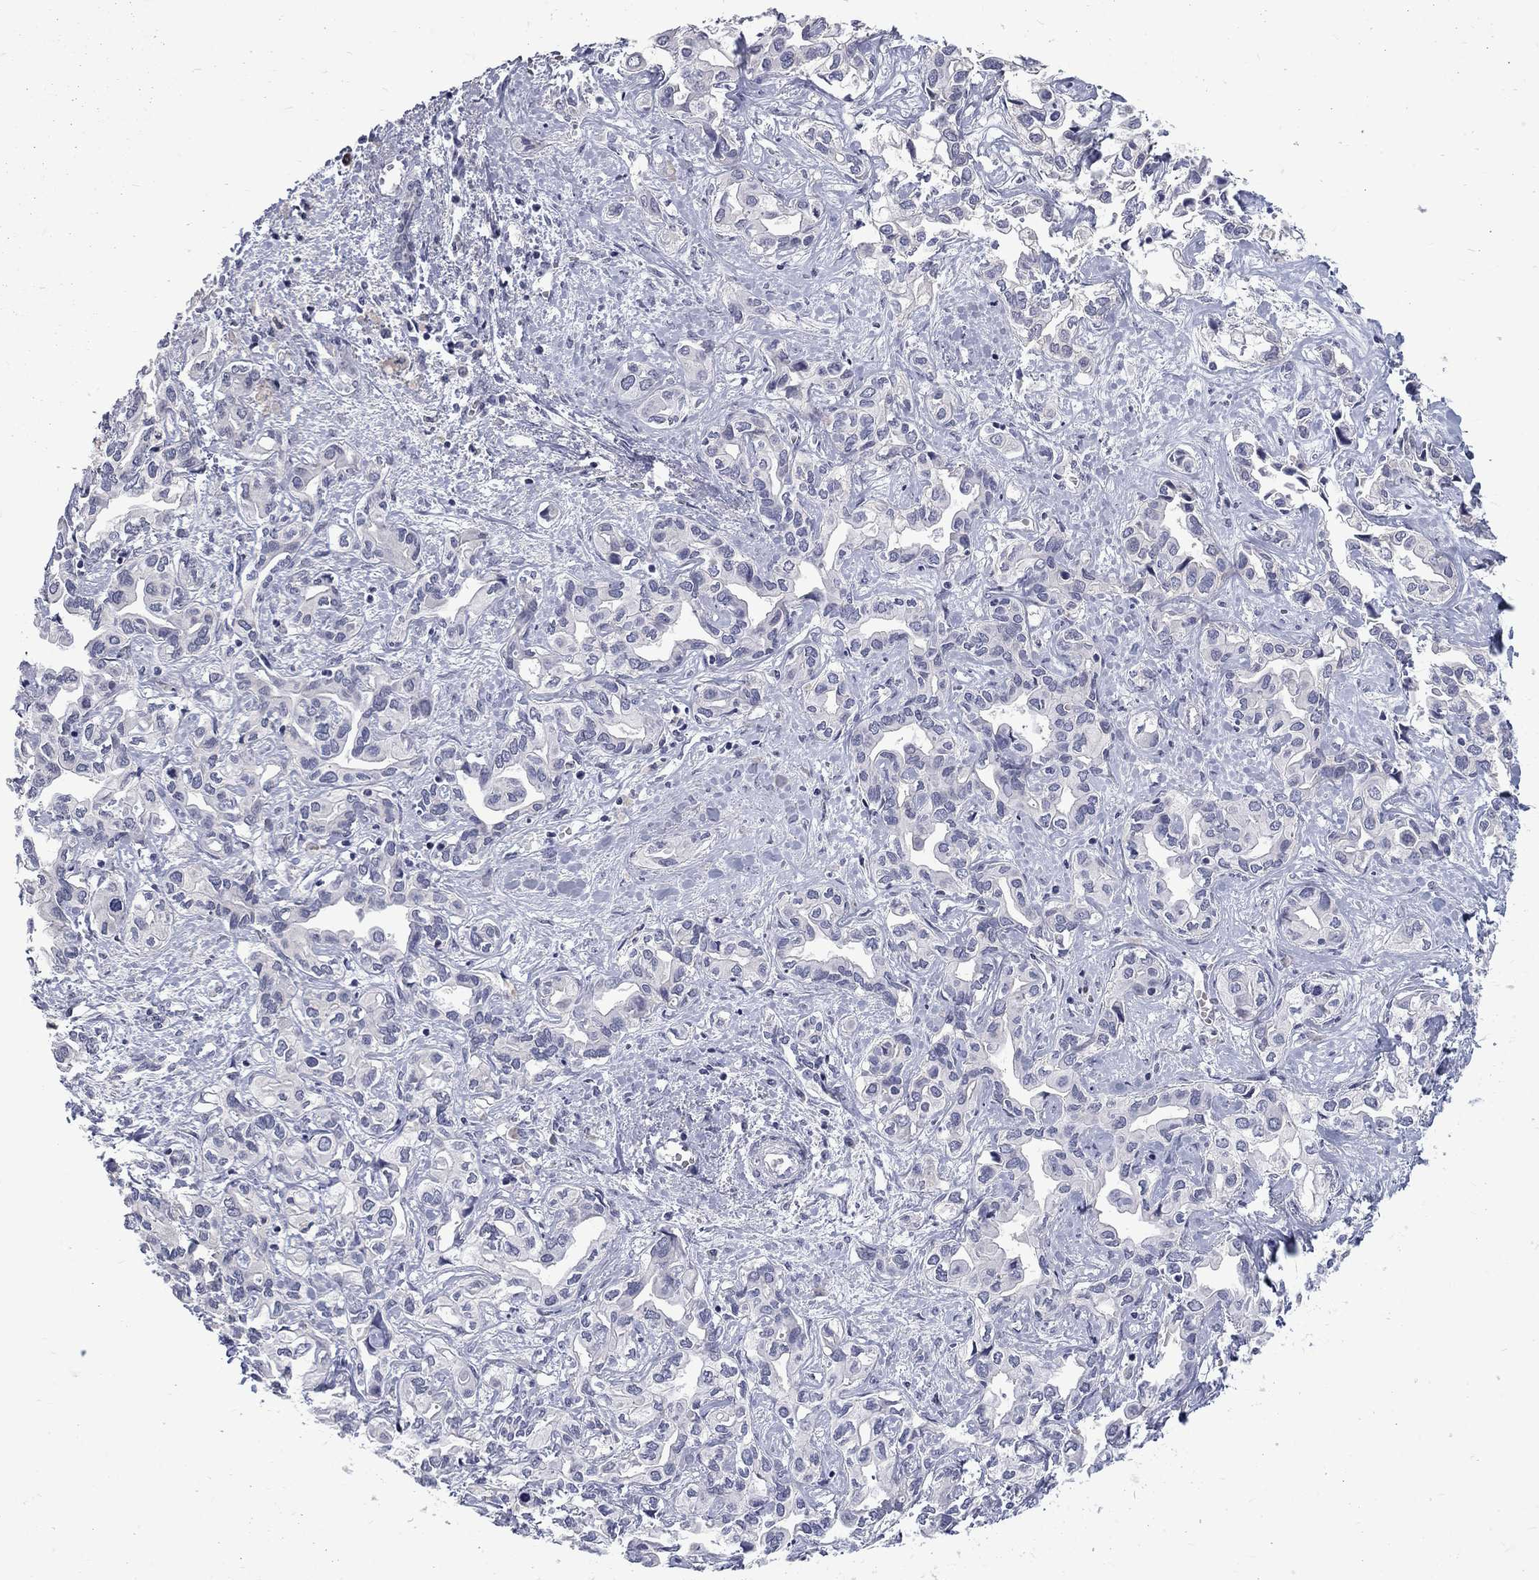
{"staining": {"intensity": "negative", "quantity": "none", "location": "none"}, "tissue": "liver cancer", "cell_type": "Tumor cells", "image_type": "cancer", "snomed": [{"axis": "morphology", "description": "Cholangiocarcinoma"}, {"axis": "topography", "description": "Liver"}], "caption": "High power microscopy micrograph of an IHC photomicrograph of cholangiocarcinoma (liver), revealing no significant expression in tumor cells.", "gene": "CTNND2", "patient": {"sex": "female", "age": 64}}